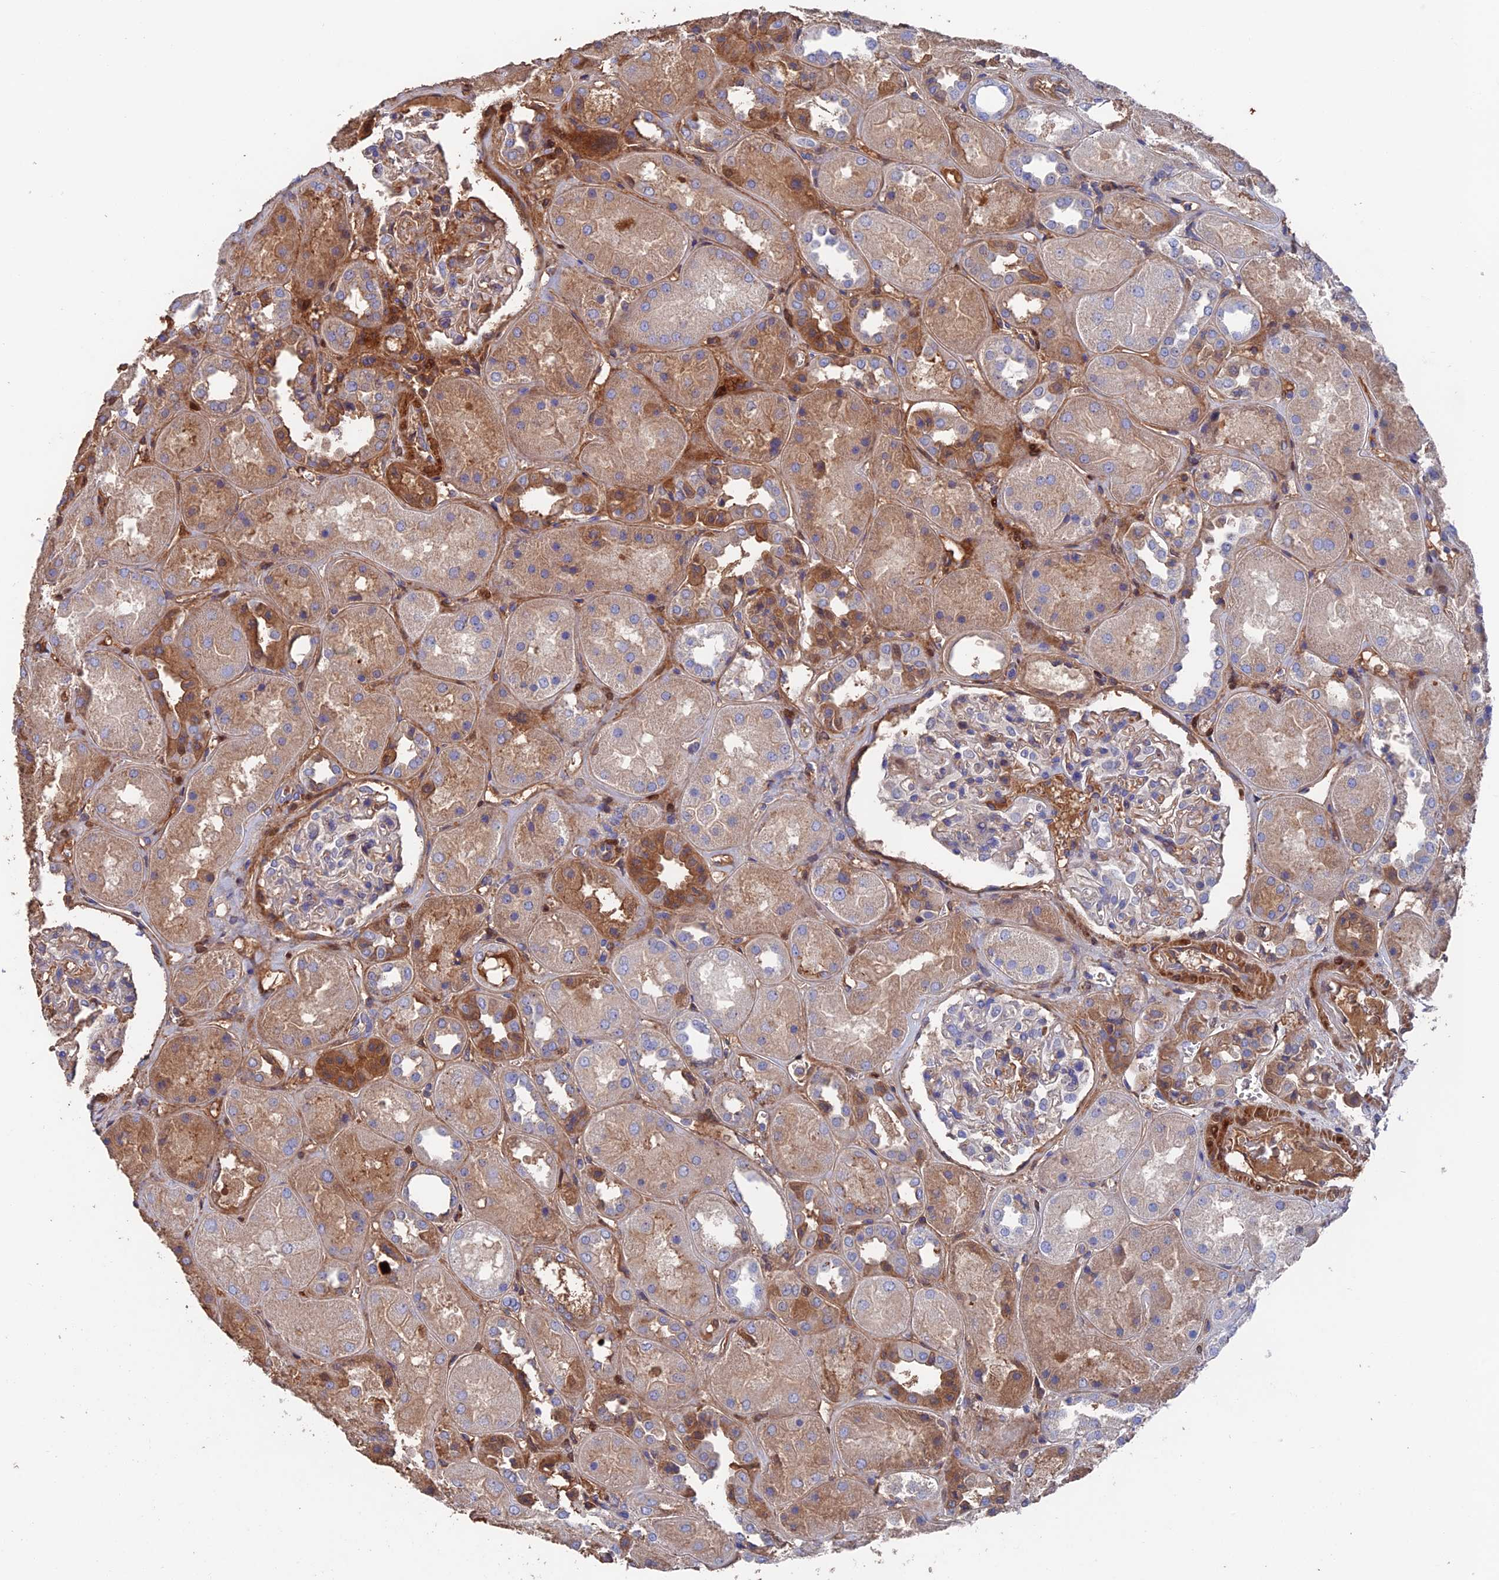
{"staining": {"intensity": "moderate", "quantity": "<25%", "location": "cytoplasmic/membranous"}, "tissue": "kidney", "cell_type": "Cells in glomeruli", "image_type": "normal", "snomed": [{"axis": "morphology", "description": "Normal tissue, NOS"}, {"axis": "topography", "description": "Kidney"}], "caption": "Protein expression analysis of unremarkable human kidney reveals moderate cytoplasmic/membranous expression in about <25% of cells in glomeruli. (Brightfield microscopy of DAB IHC at high magnification).", "gene": "HPF1", "patient": {"sex": "male", "age": 70}}